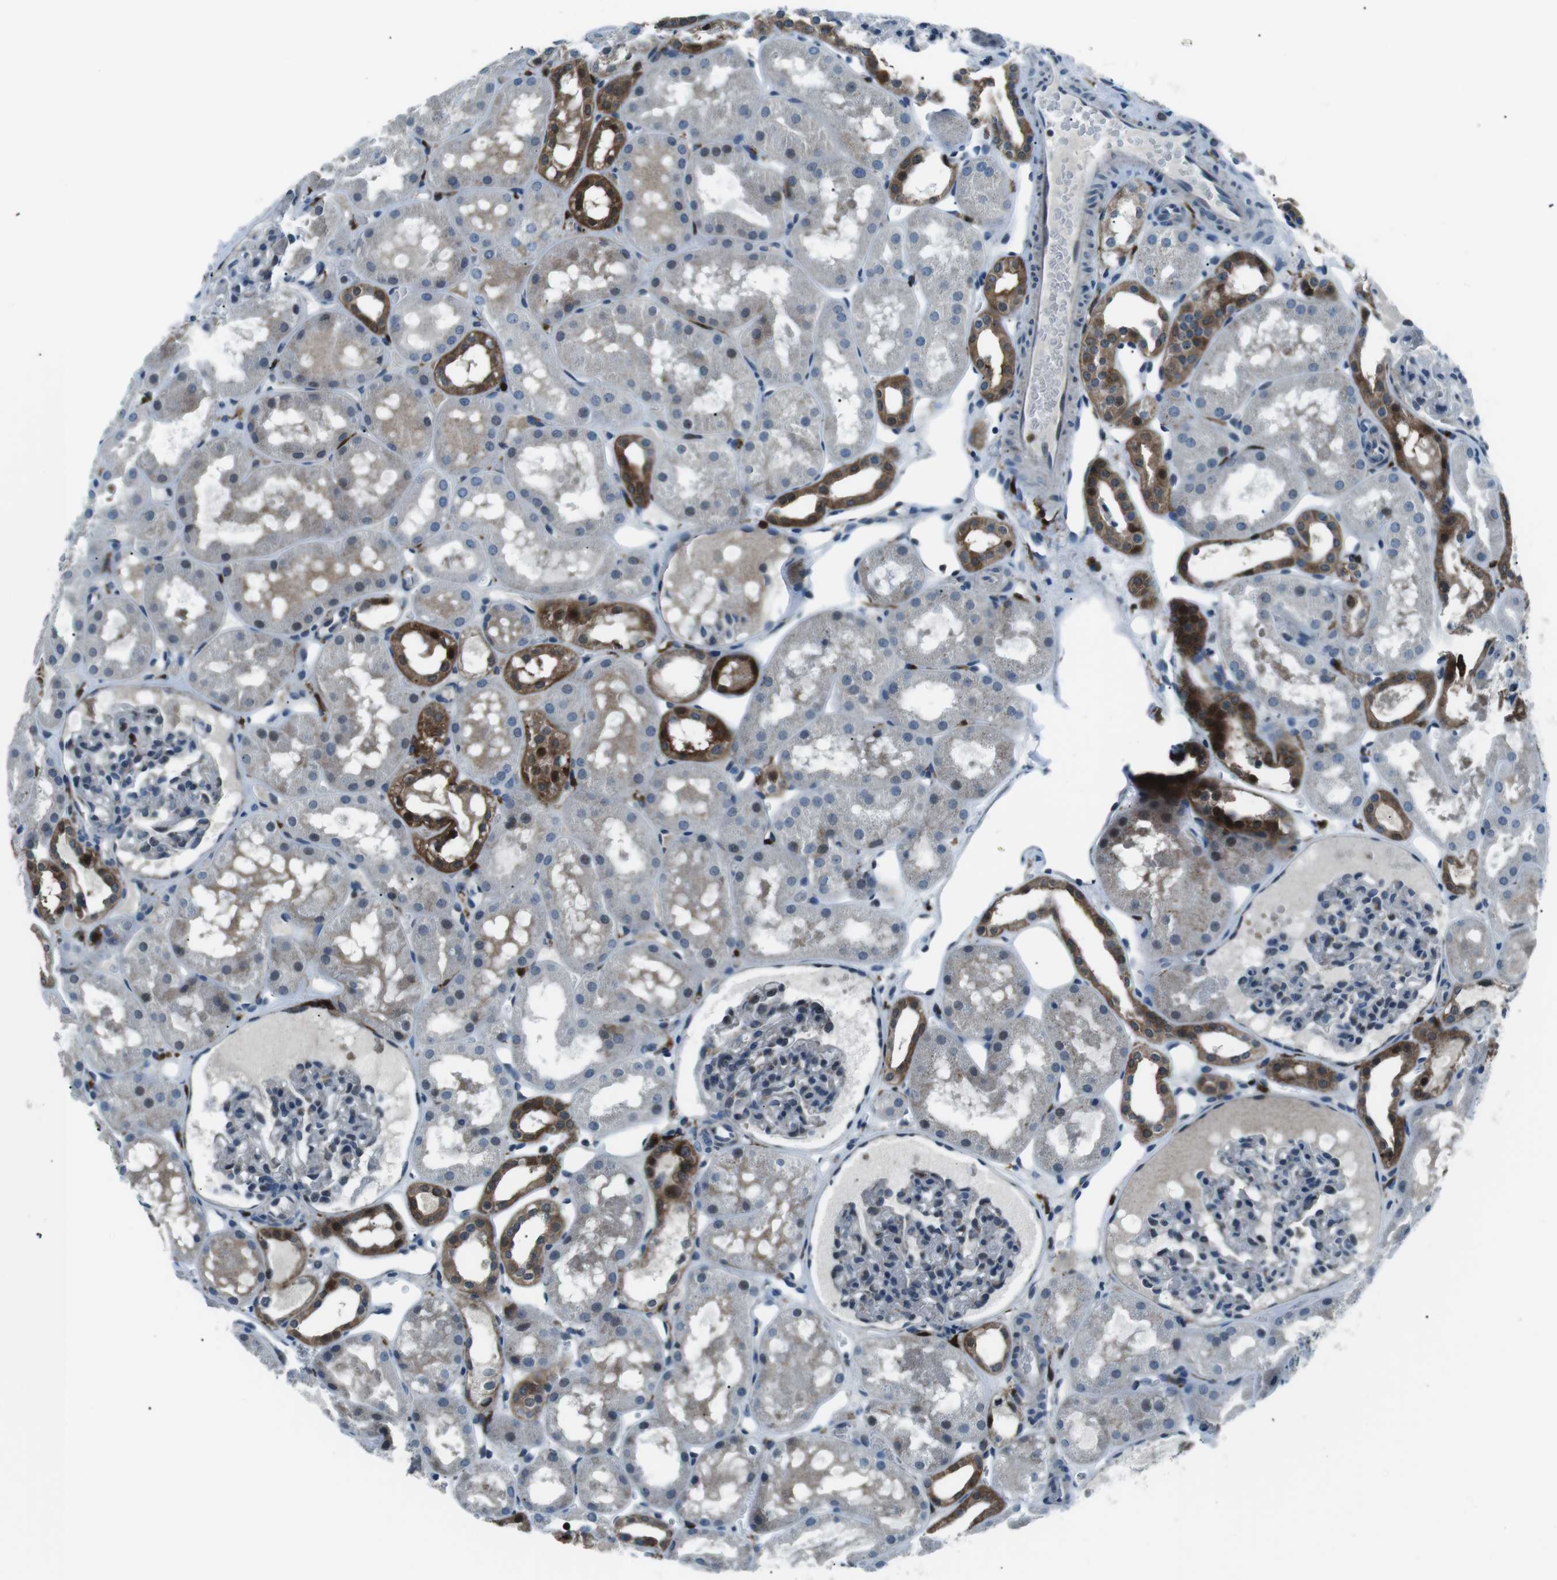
{"staining": {"intensity": "negative", "quantity": "none", "location": "none"}, "tissue": "kidney", "cell_type": "Cells in glomeruli", "image_type": "normal", "snomed": [{"axis": "morphology", "description": "Normal tissue, NOS"}, {"axis": "topography", "description": "Kidney"}, {"axis": "topography", "description": "Urinary bladder"}], "caption": "Normal kidney was stained to show a protein in brown. There is no significant expression in cells in glomeruli. (Brightfield microscopy of DAB (3,3'-diaminobenzidine) immunohistochemistry at high magnification).", "gene": "BLNK", "patient": {"sex": "male", "age": 16}}